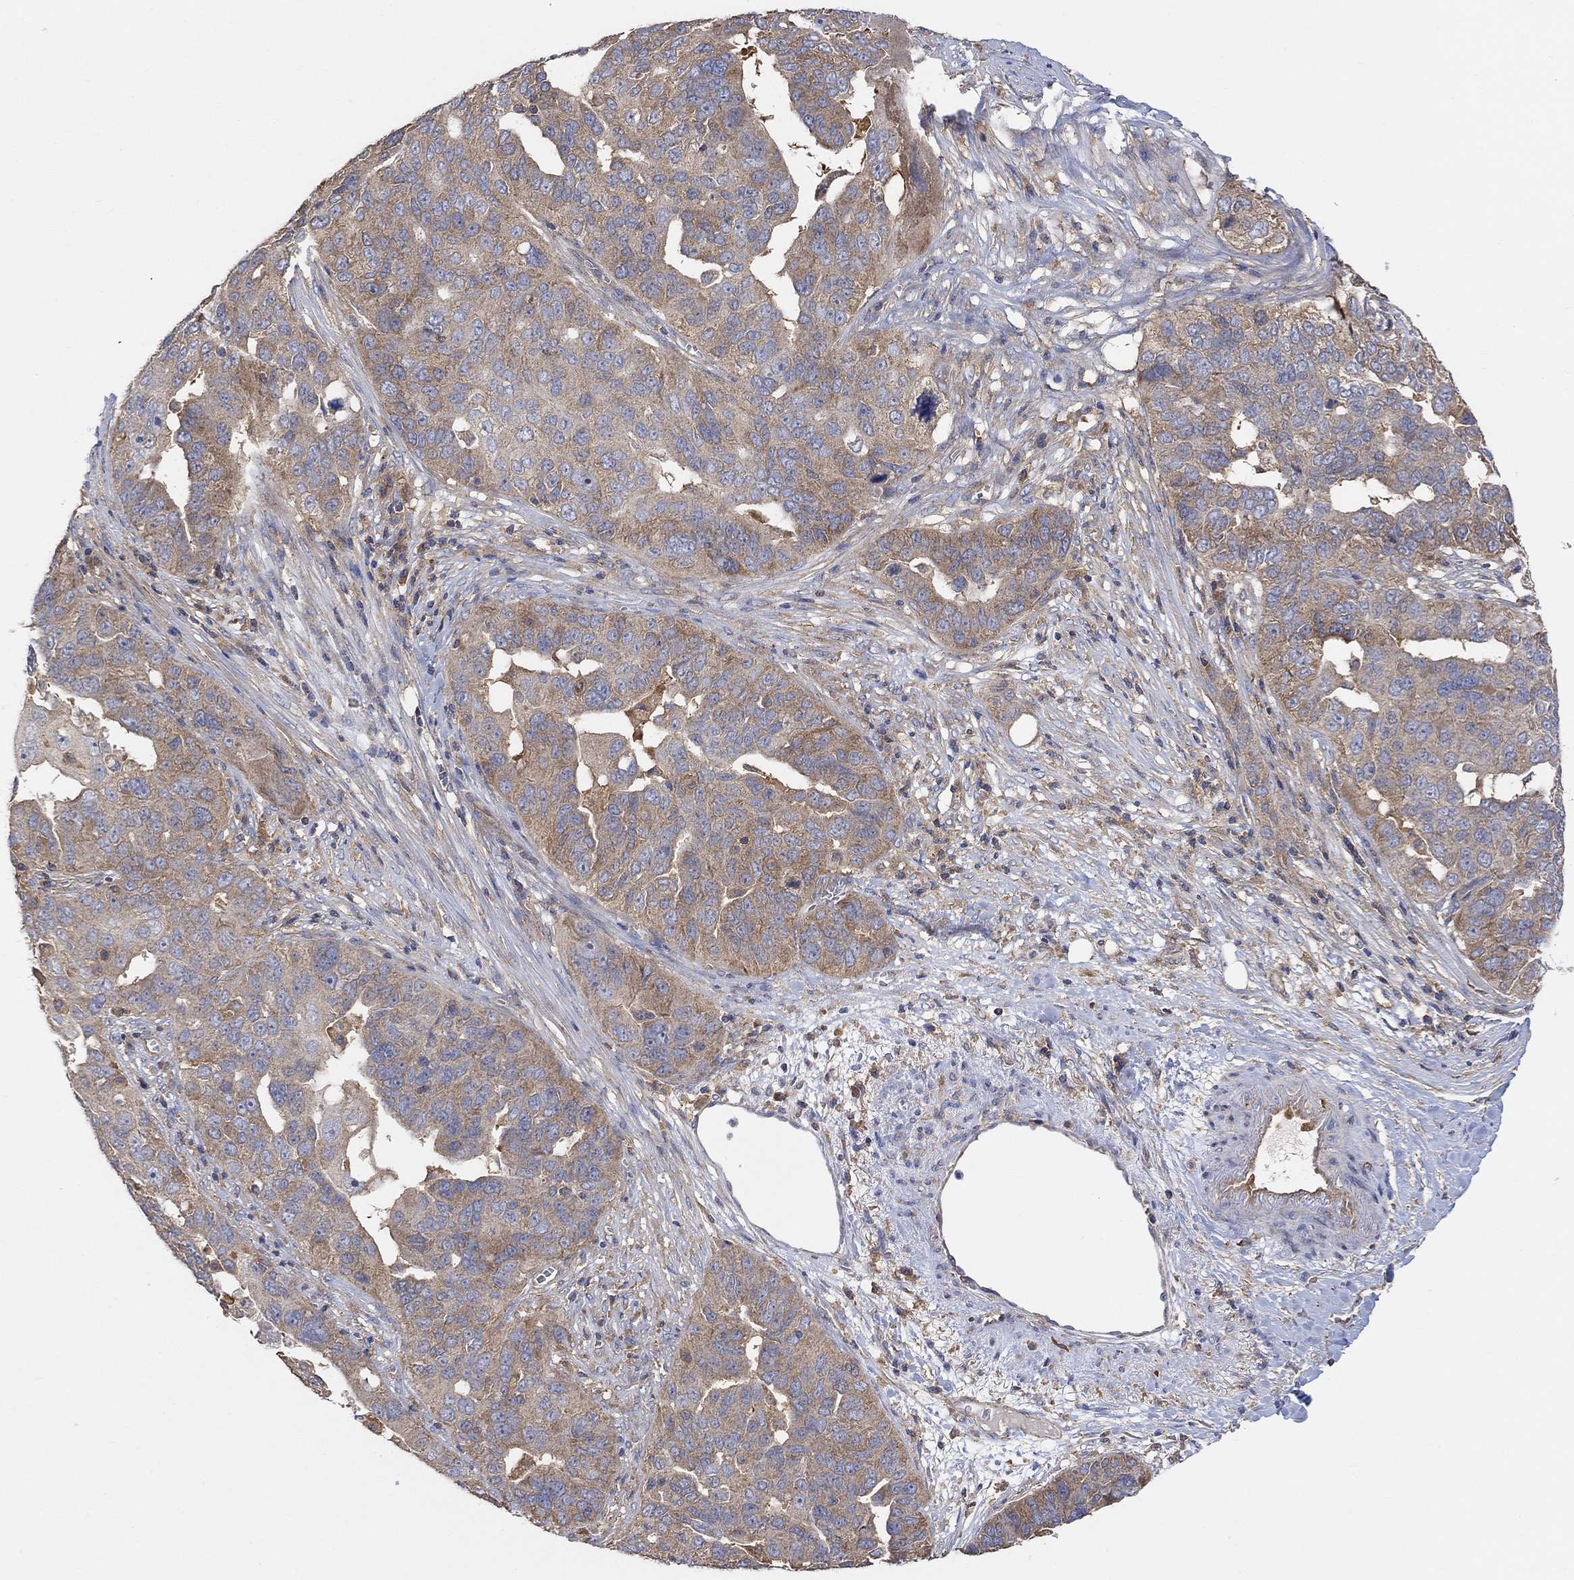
{"staining": {"intensity": "moderate", "quantity": ">75%", "location": "cytoplasmic/membranous"}, "tissue": "ovarian cancer", "cell_type": "Tumor cells", "image_type": "cancer", "snomed": [{"axis": "morphology", "description": "Carcinoma, endometroid"}, {"axis": "topography", "description": "Soft tissue"}, {"axis": "topography", "description": "Ovary"}], "caption": "This image demonstrates immunohistochemistry (IHC) staining of human ovarian endometroid carcinoma, with medium moderate cytoplasmic/membranous staining in approximately >75% of tumor cells.", "gene": "BLOC1S3", "patient": {"sex": "female", "age": 52}}